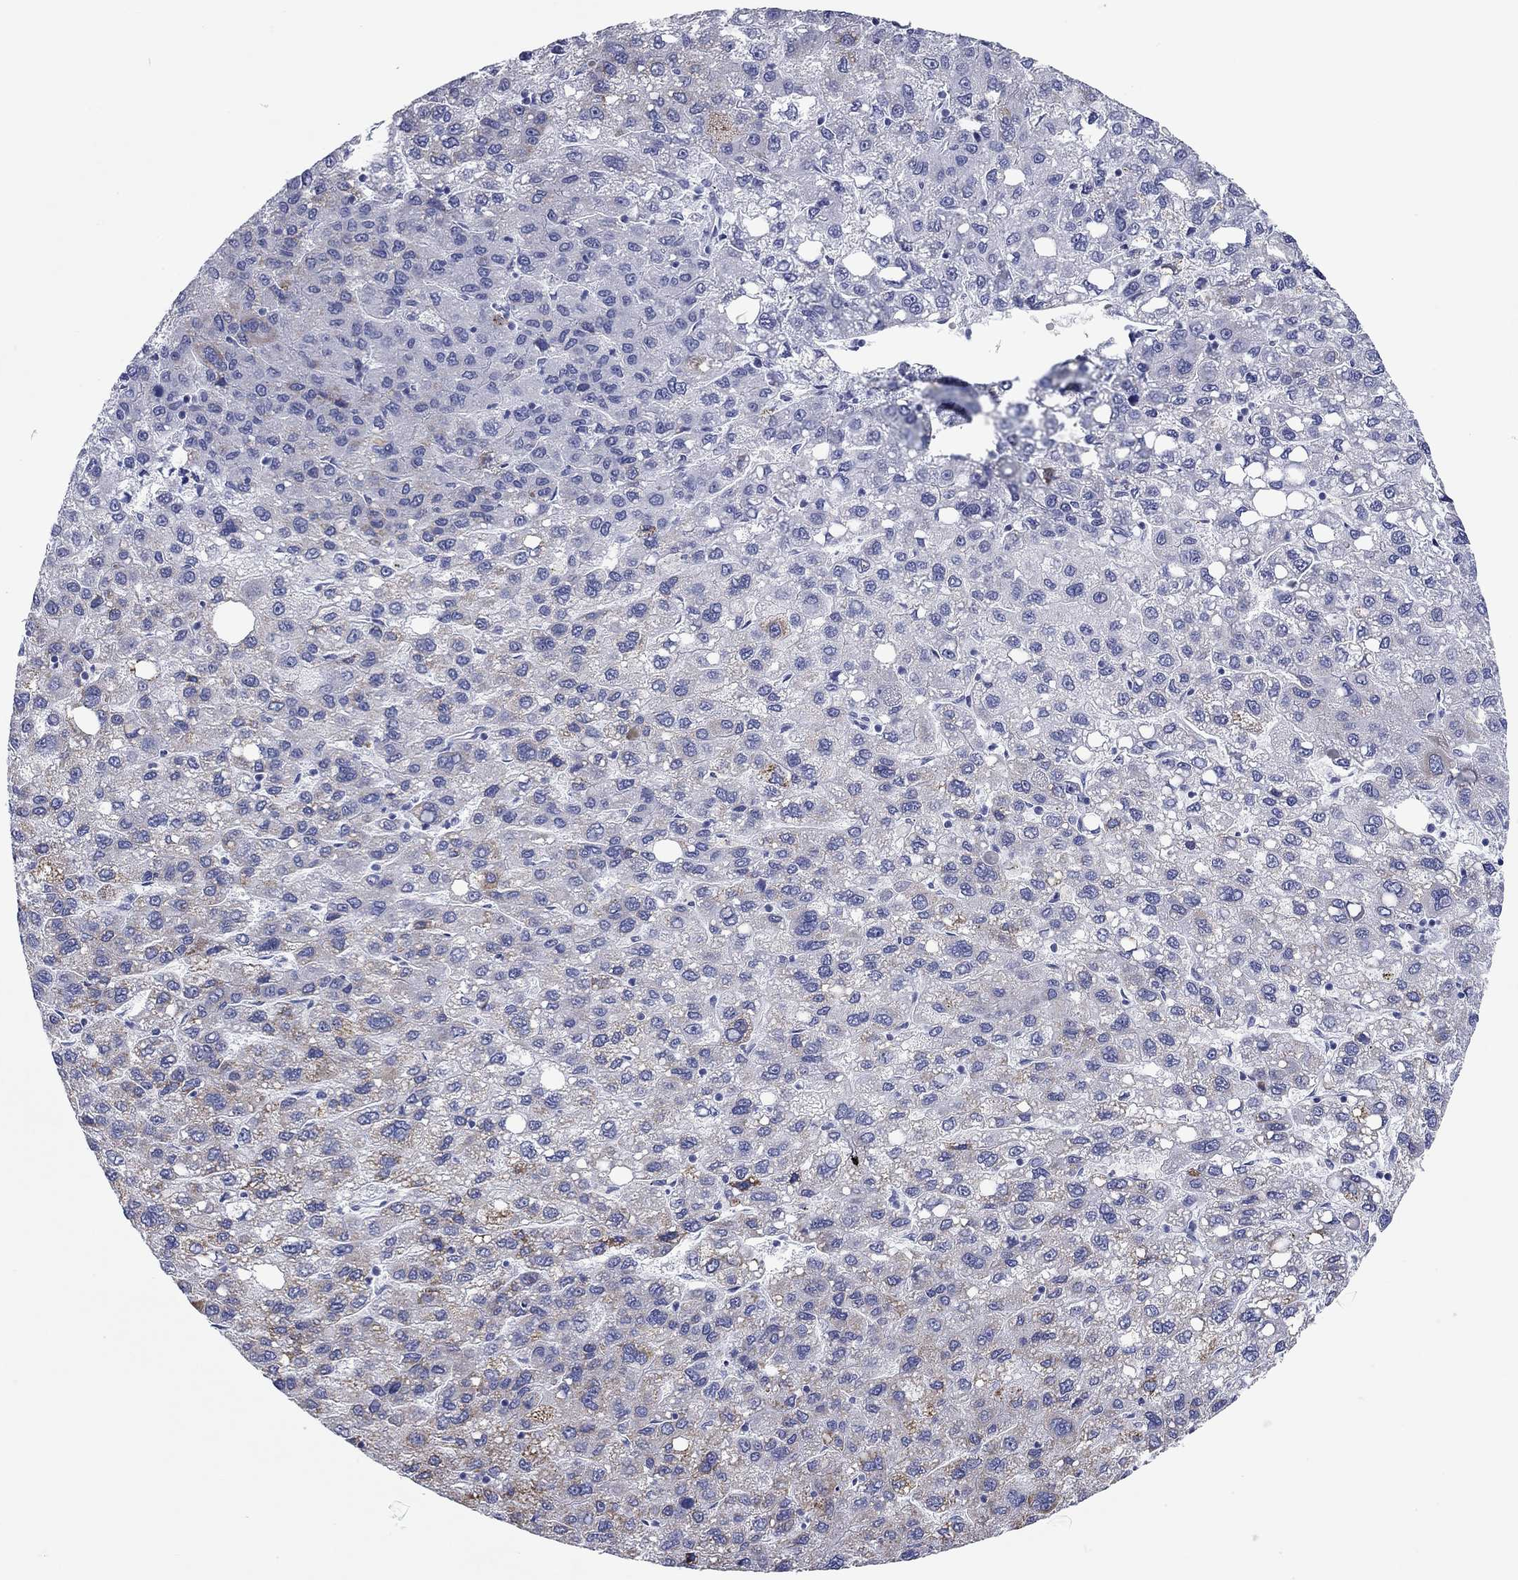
{"staining": {"intensity": "moderate", "quantity": "<25%", "location": "cytoplasmic/membranous"}, "tissue": "liver cancer", "cell_type": "Tumor cells", "image_type": "cancer", "snomed": [{"axis": "morphology", "description": "Carcinoma, Hepatocellular, NOS"}, {"axis": "topography", "description": "Liver"}], "caption": "Moderate cytoplasmic/membranous positivity for a protein is identified in approximately <25% of tumor cells of liver hepatocellular carcinoma using IHC.", "gene": "CHI3L2", "patient": {"sex": "female", "age": 82}}